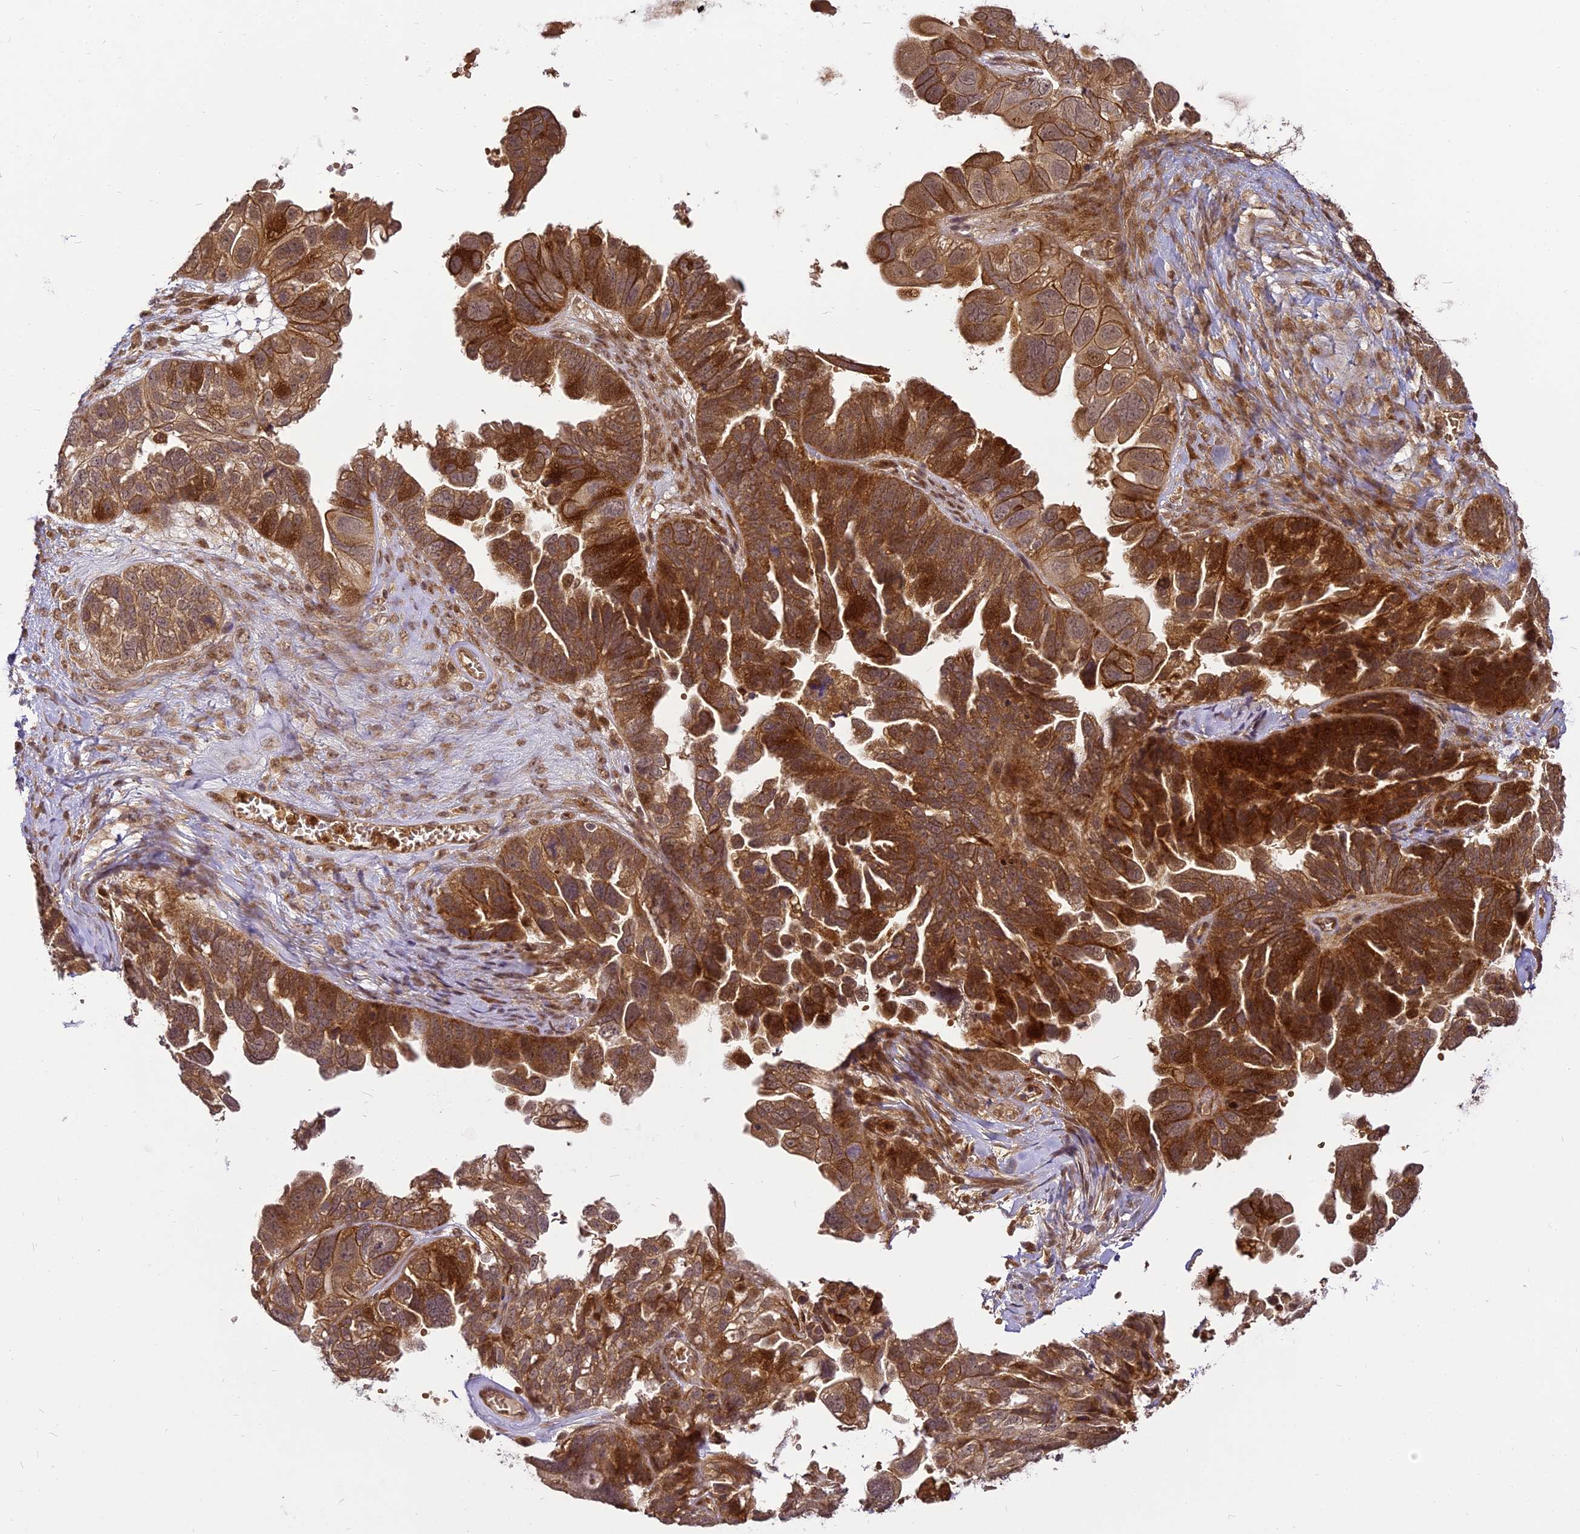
{"staining": {"intensity": "strong", "quantity": ">75%", "location": "cytoplasmic/membranous"}, "tissue": "ovarian cancer", "cell_type": "Tumor cells", "image_type": "cancer", "snomed": [{"axis": "morphology", "description": "Cystadenocarcinoma, serous, NOS"}, {"axis": "topography", "description": "Ovary"}], "caption": "Immunohistochemical staining of human serous cystadenocarcinoma (ovarian) demonstrates strong cytoplasmic/membranous protein expression in approximately >75% of tumor cells. (Brightfield microscopy of DAB IHC at high magnification).", "gene": "BCDIN3D", "patient": {"sex": "female", "age": 79}}